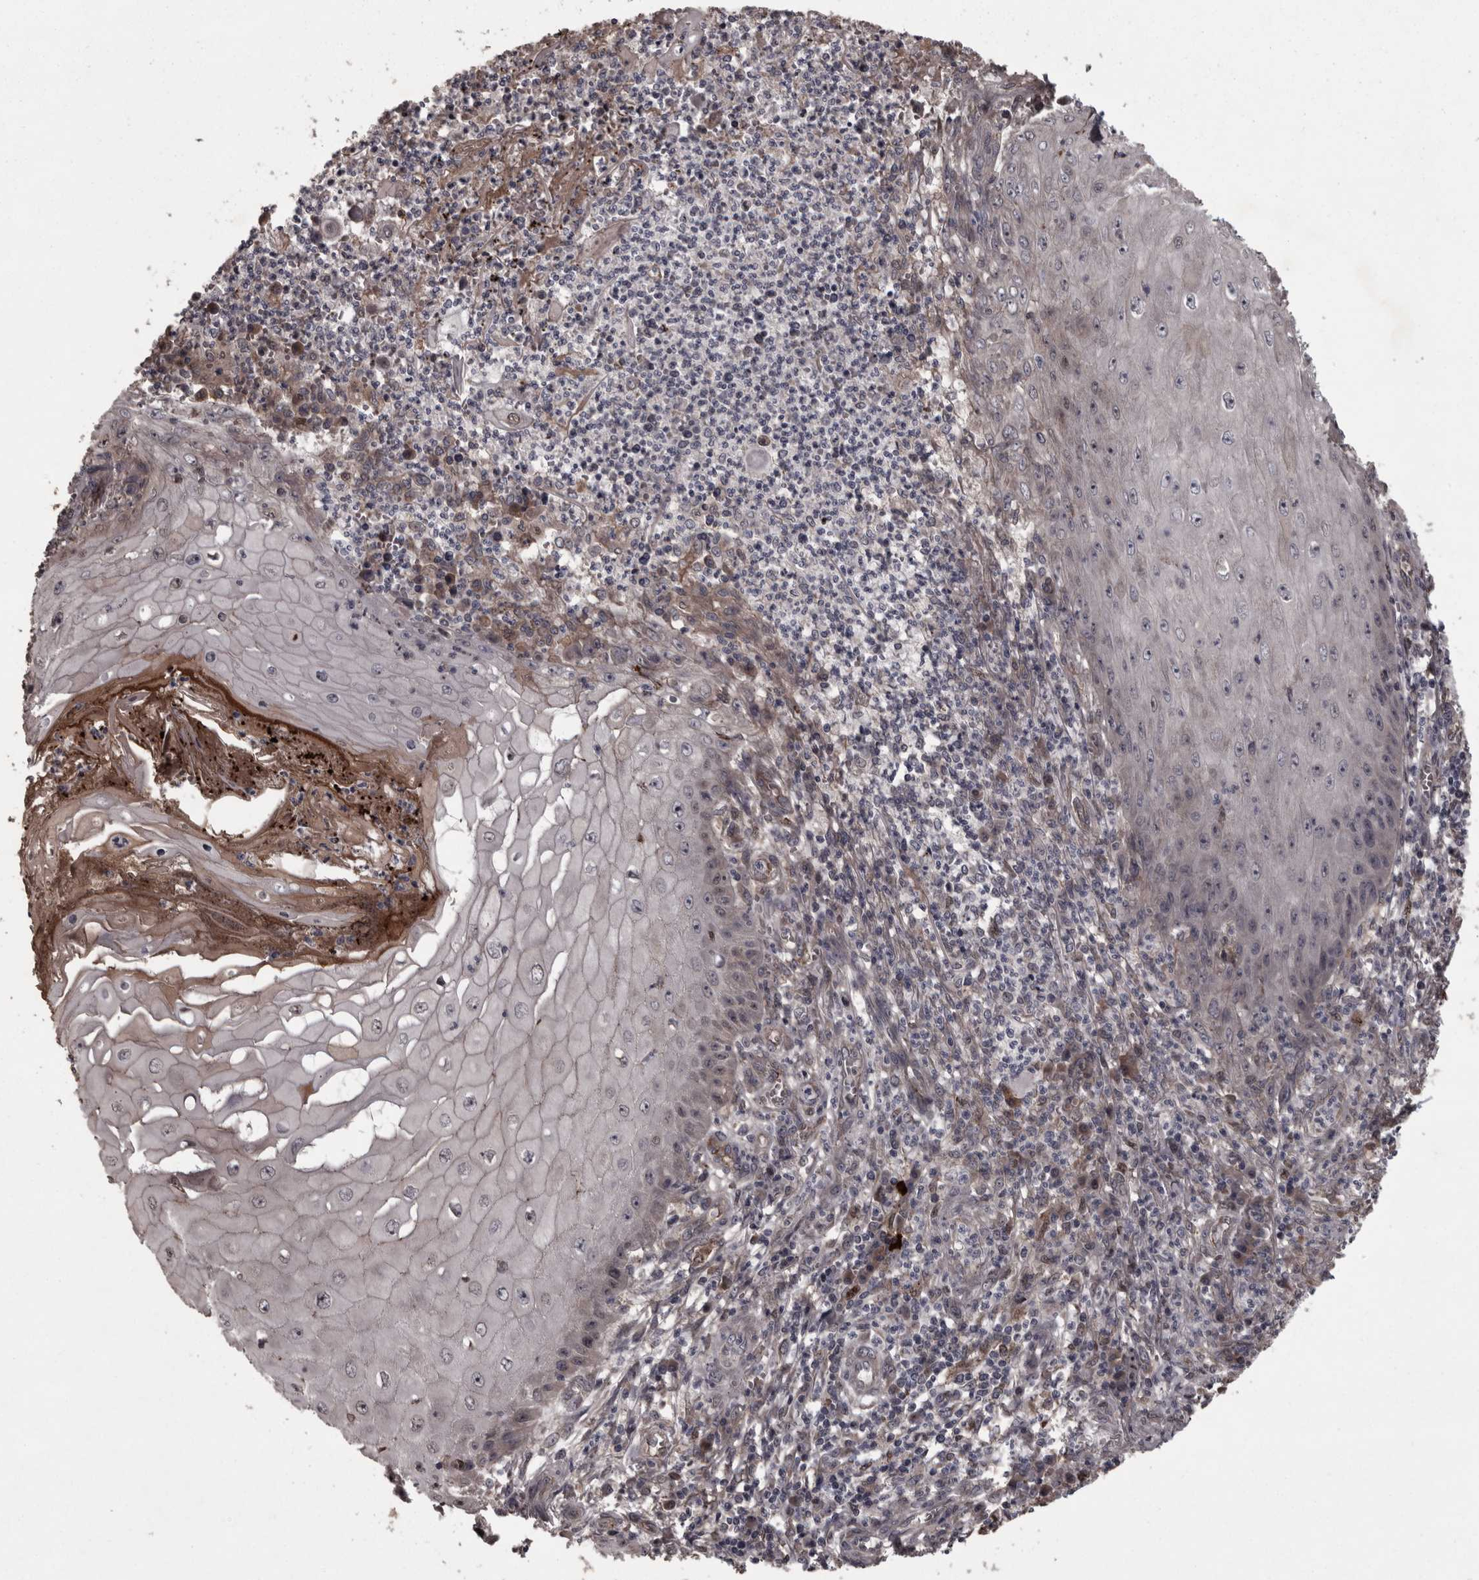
{"staining": {"intensity": "negative", "quantity": "none", "location": "none"}, "tissue": "skin cancer", "cell_type": "Tumor cells", "image_type": "cancer", "snomed": [{"axis": "morphology", "description": "Squamous cell carcinoma, NOS"}, {"axis": "topography", "description": "Skin"}], "caption": "A high-resolution histopathology image shows immunohistochemistry (IHC) staining of squamous cell carcinoma (skin), which exhibits no significant expression in tumor cells. The staining is performed using DAB (3,3'-diaminobenzidine) brown chromogen with nuclei counter-stained in using hematoxylin.", "gene": "PCDH17", "patient": {"sex": "female", "age": 73}}